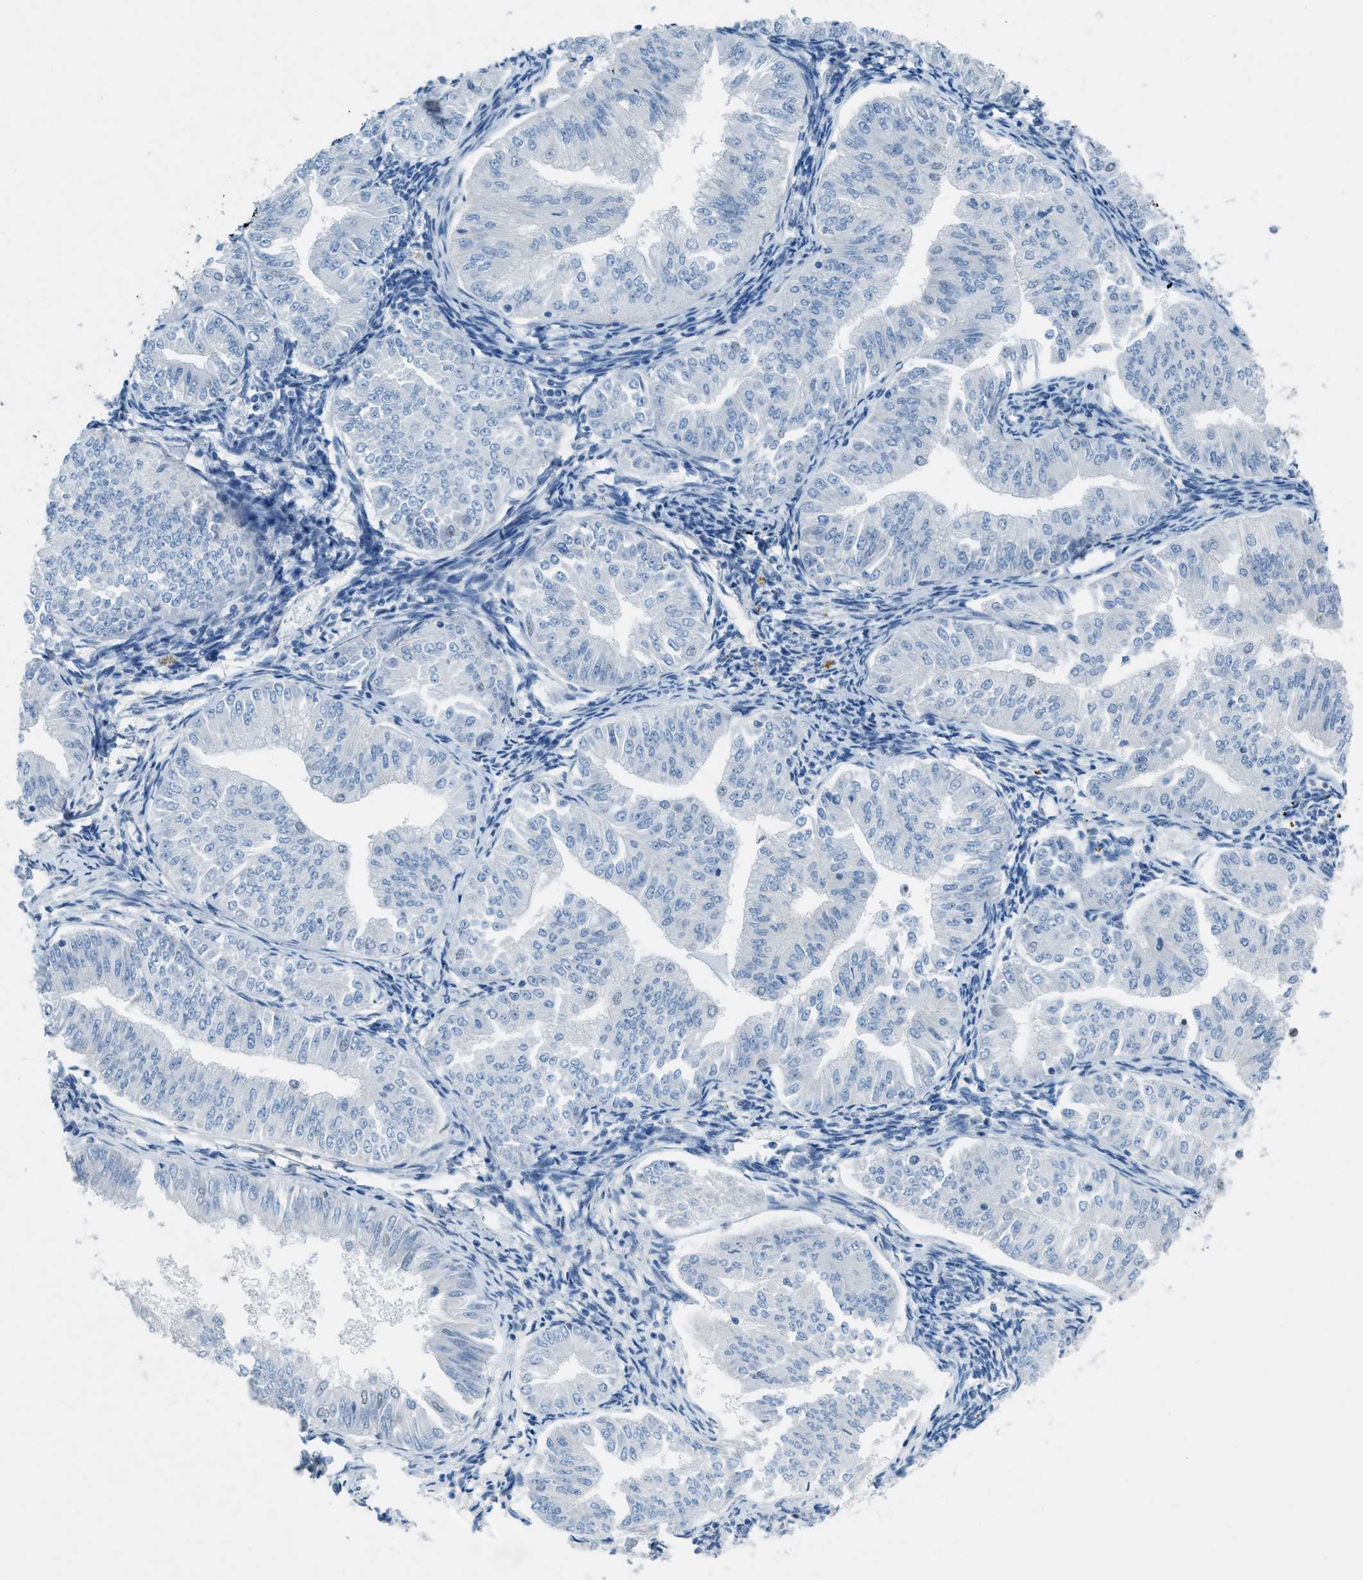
{"staining": {"intensity": "negative", "quantity": "none", "location": "none"}, "tissue": "endometrial cancer", "cell_type": "Tumor cells", "image_type": "cancer", "snomed": [{"axis": "morphology", "description": "Normal tissue, NOS"}, {"axis": "morphology", "description": "Adenocarcinoma, NOS"}, {"axis": "topography", "description": "Endometrium"}], "caption": "The image displays no significant positivity in tumor cells of endometrial adenocarcinoma.", "gene": "TTC13", "patient": {"sex": "female", "age": 53}}